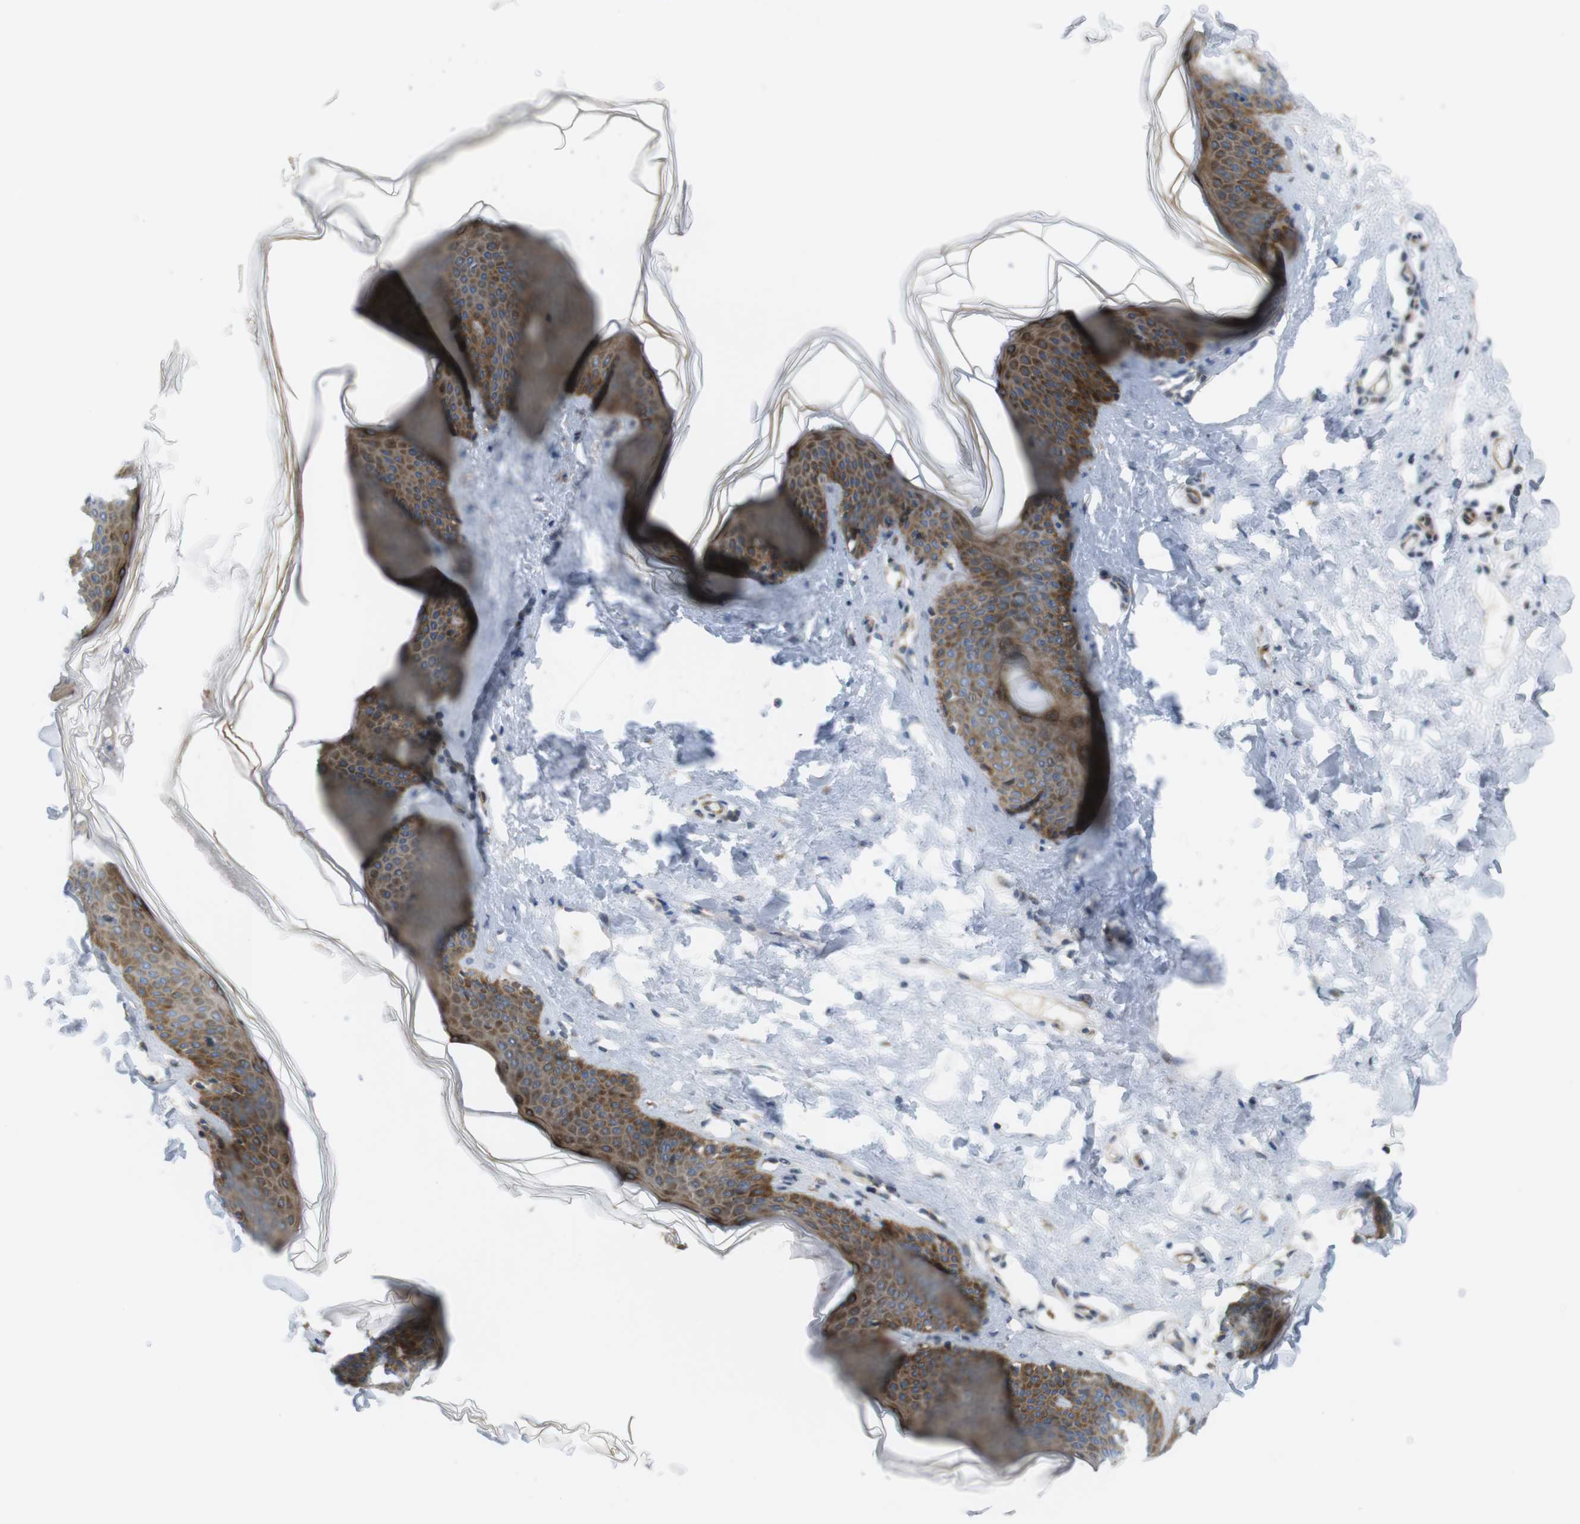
{"staining": {"intensity": "negative", "quantity": "none", "location": "none"}, "tissue": "skin", "cell_type": "Fibroblasts", "image_type": "normal", "snomed": [{"axis": "morphology", "description": "Normal tissue, NOS"}, {"axis": "topography", "description": "Skin"}], "caption": "Fibroblasts show no significant staining in unremarkable skin.", "gene": "GJC3", "patient": {"sex": "female", "age": 17}}